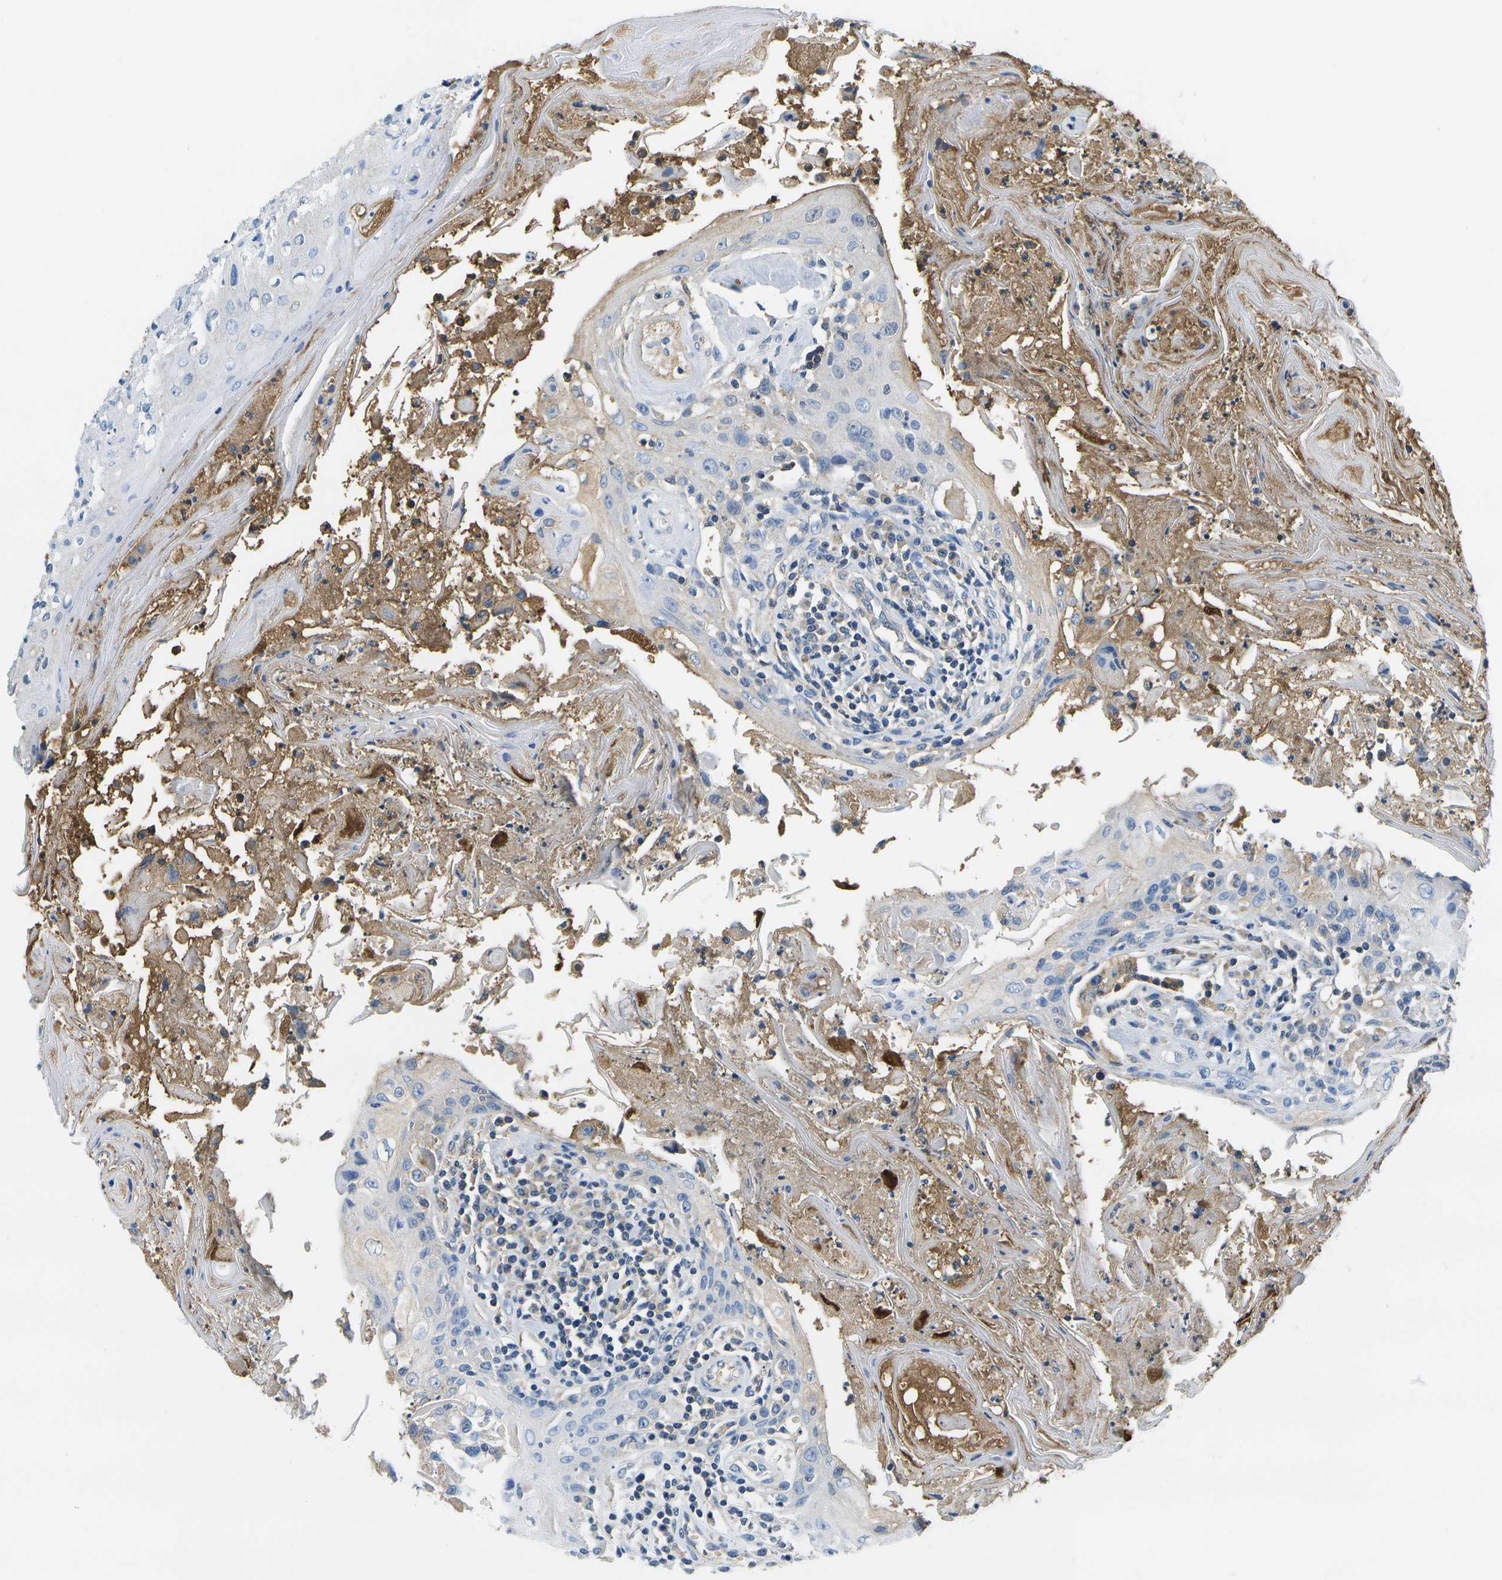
{"staining": {"intensity": "negative", "quantity": "none", "location": "none"}, "tissue": "head and neck cancer", "cell_type": "Tumor cells", "image_type": "cancer", "snomed": [{"axis": "morphology", "description": "Squamous cell carcinoma, NOS"}, {"axis": "topography", "description": "Oral tissue"}, {"axis": "topography", "description": "Head-Neck"}], "caption": "Tumor cells show no significant protein expression in head and neck squamous cell carcinoma.", "gene": "SERPINA1", "patient": {"sex": "female", "age": 76}}